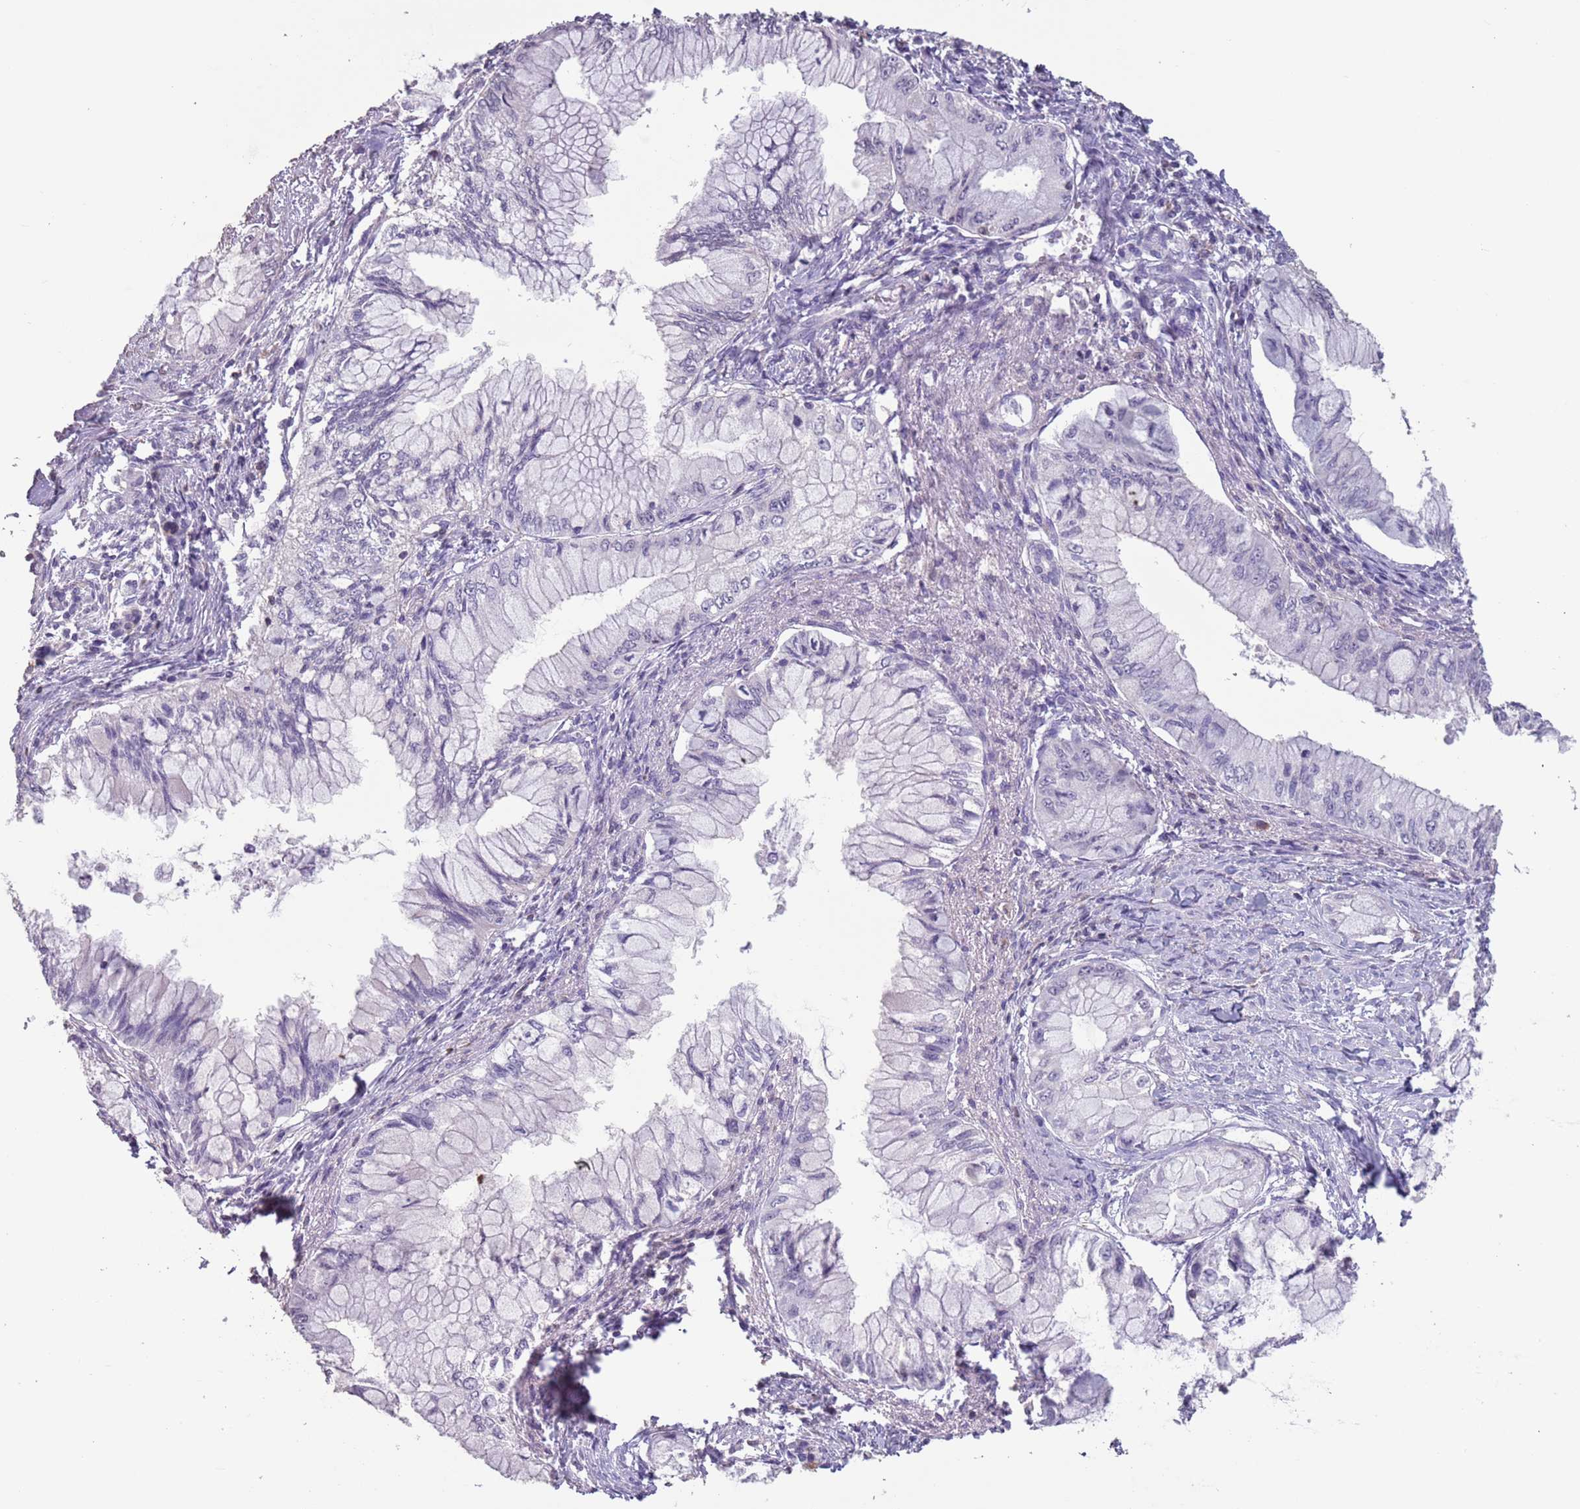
{"staining": {"intensity": "negative", "quantity": "none", "location": "none"}, "tissue": "pancreatic cancer", "cell_type": "Tumor cells", "image_type": "cancer", "snomed": [{"axis": "morphology", "description": "Adenocarcinoma, NOS"}, {"axis": "topography", "description": "Pancreas"}], "caption": "Human pancreatic adenocarcinoma stained for a protein using immunohistochemistry (IHC) reveals no staining in tumor cells.", "gene": "SUN5", "patient": {"sex": "male", "age": 48}}